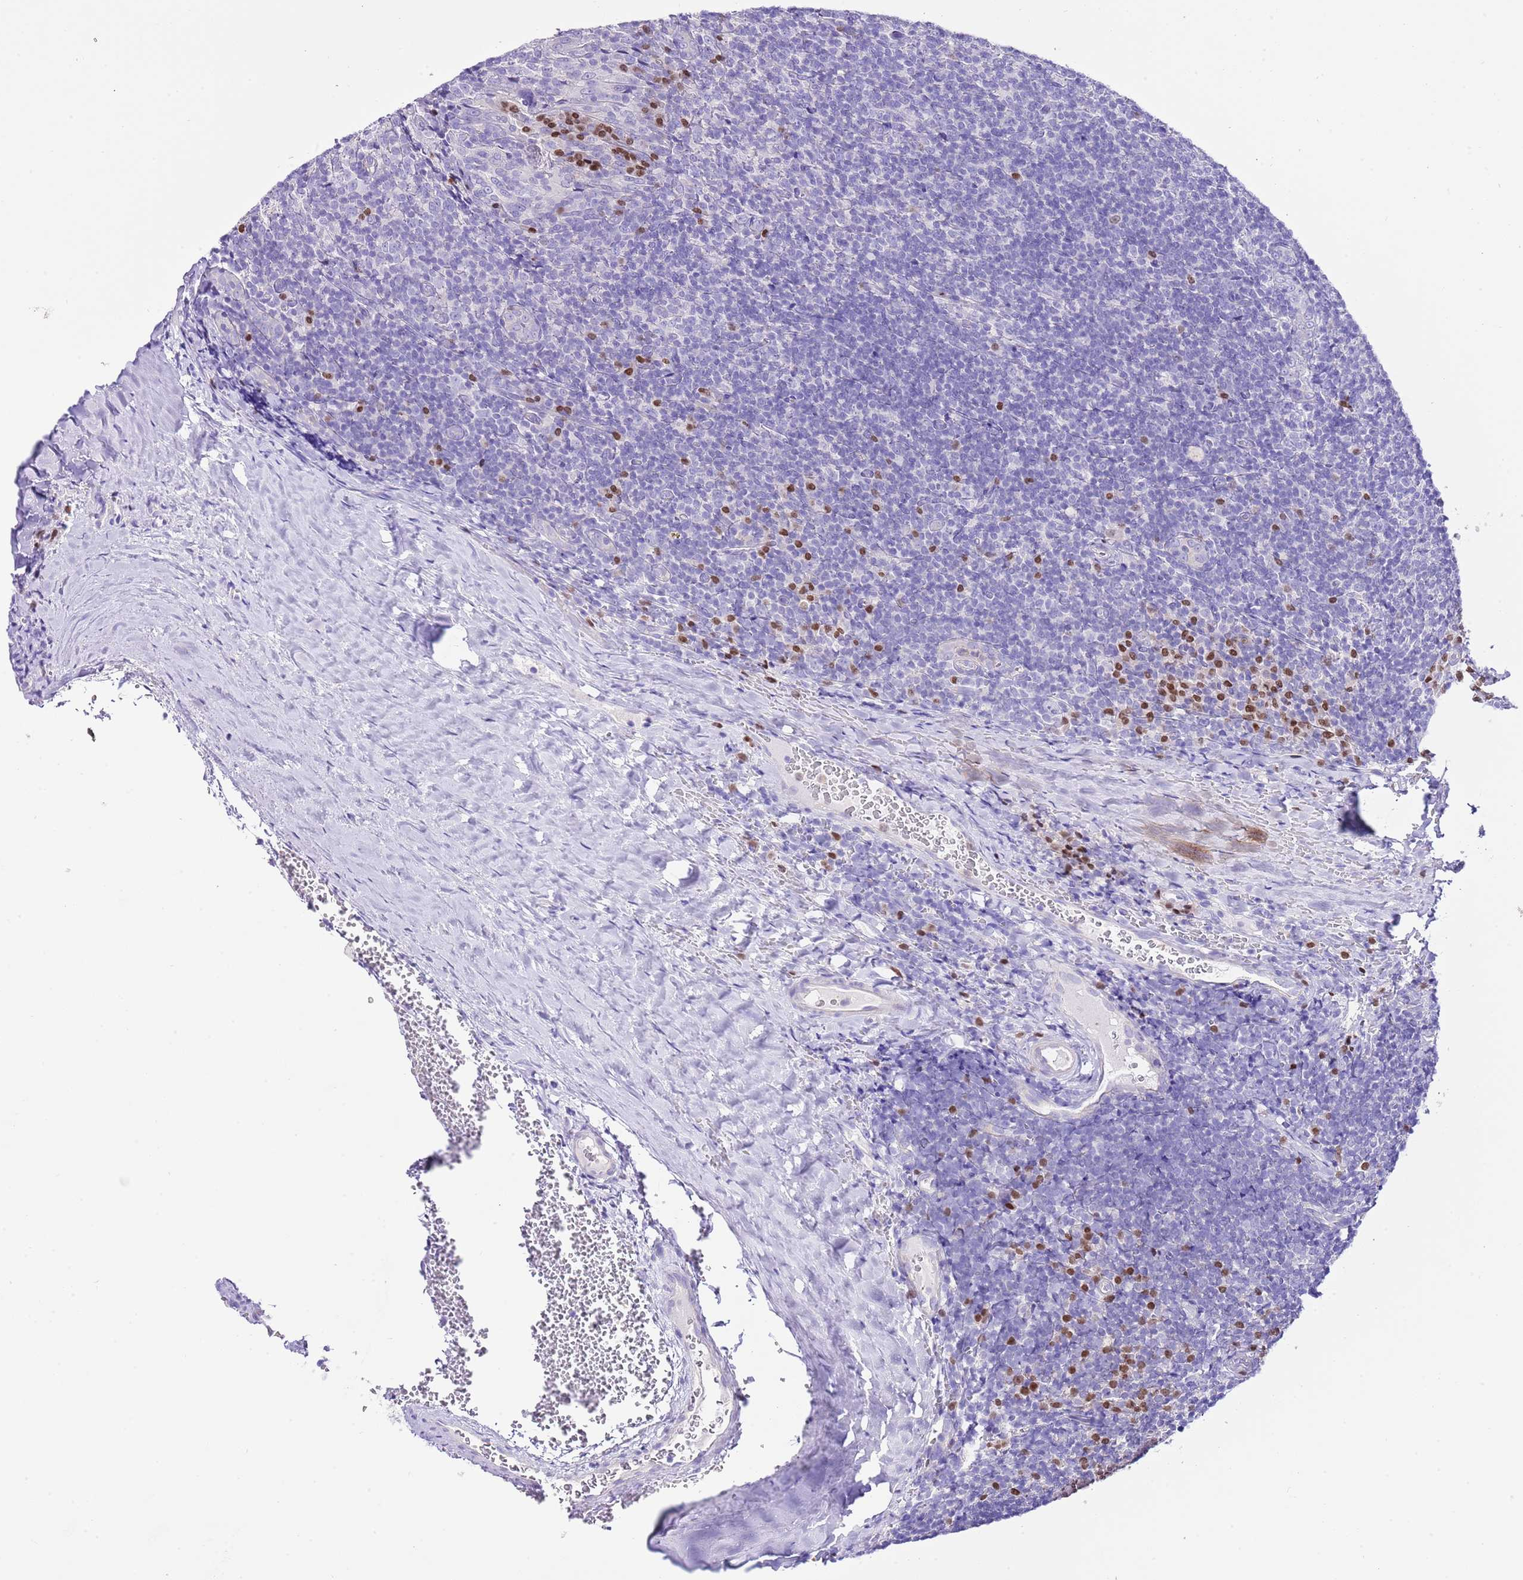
{"staining": {"intensity": "negative", "quantity": "none", "location": "none"}, "tissue": "tonsil", "cell_type": "Germinal center cells", "image_type": "normal", "snomed": [{"axis": "morphology", "description": "Normal tissue, NOS"}, {"axis": "topography", "description": "Tonsil"}], "caption": "The immunohistochemistry histopathology image has no significant staining in germinal center cells of tonsil.", "gene": "BHLHA15", "patient": {"sex": "male", "age": 17}}